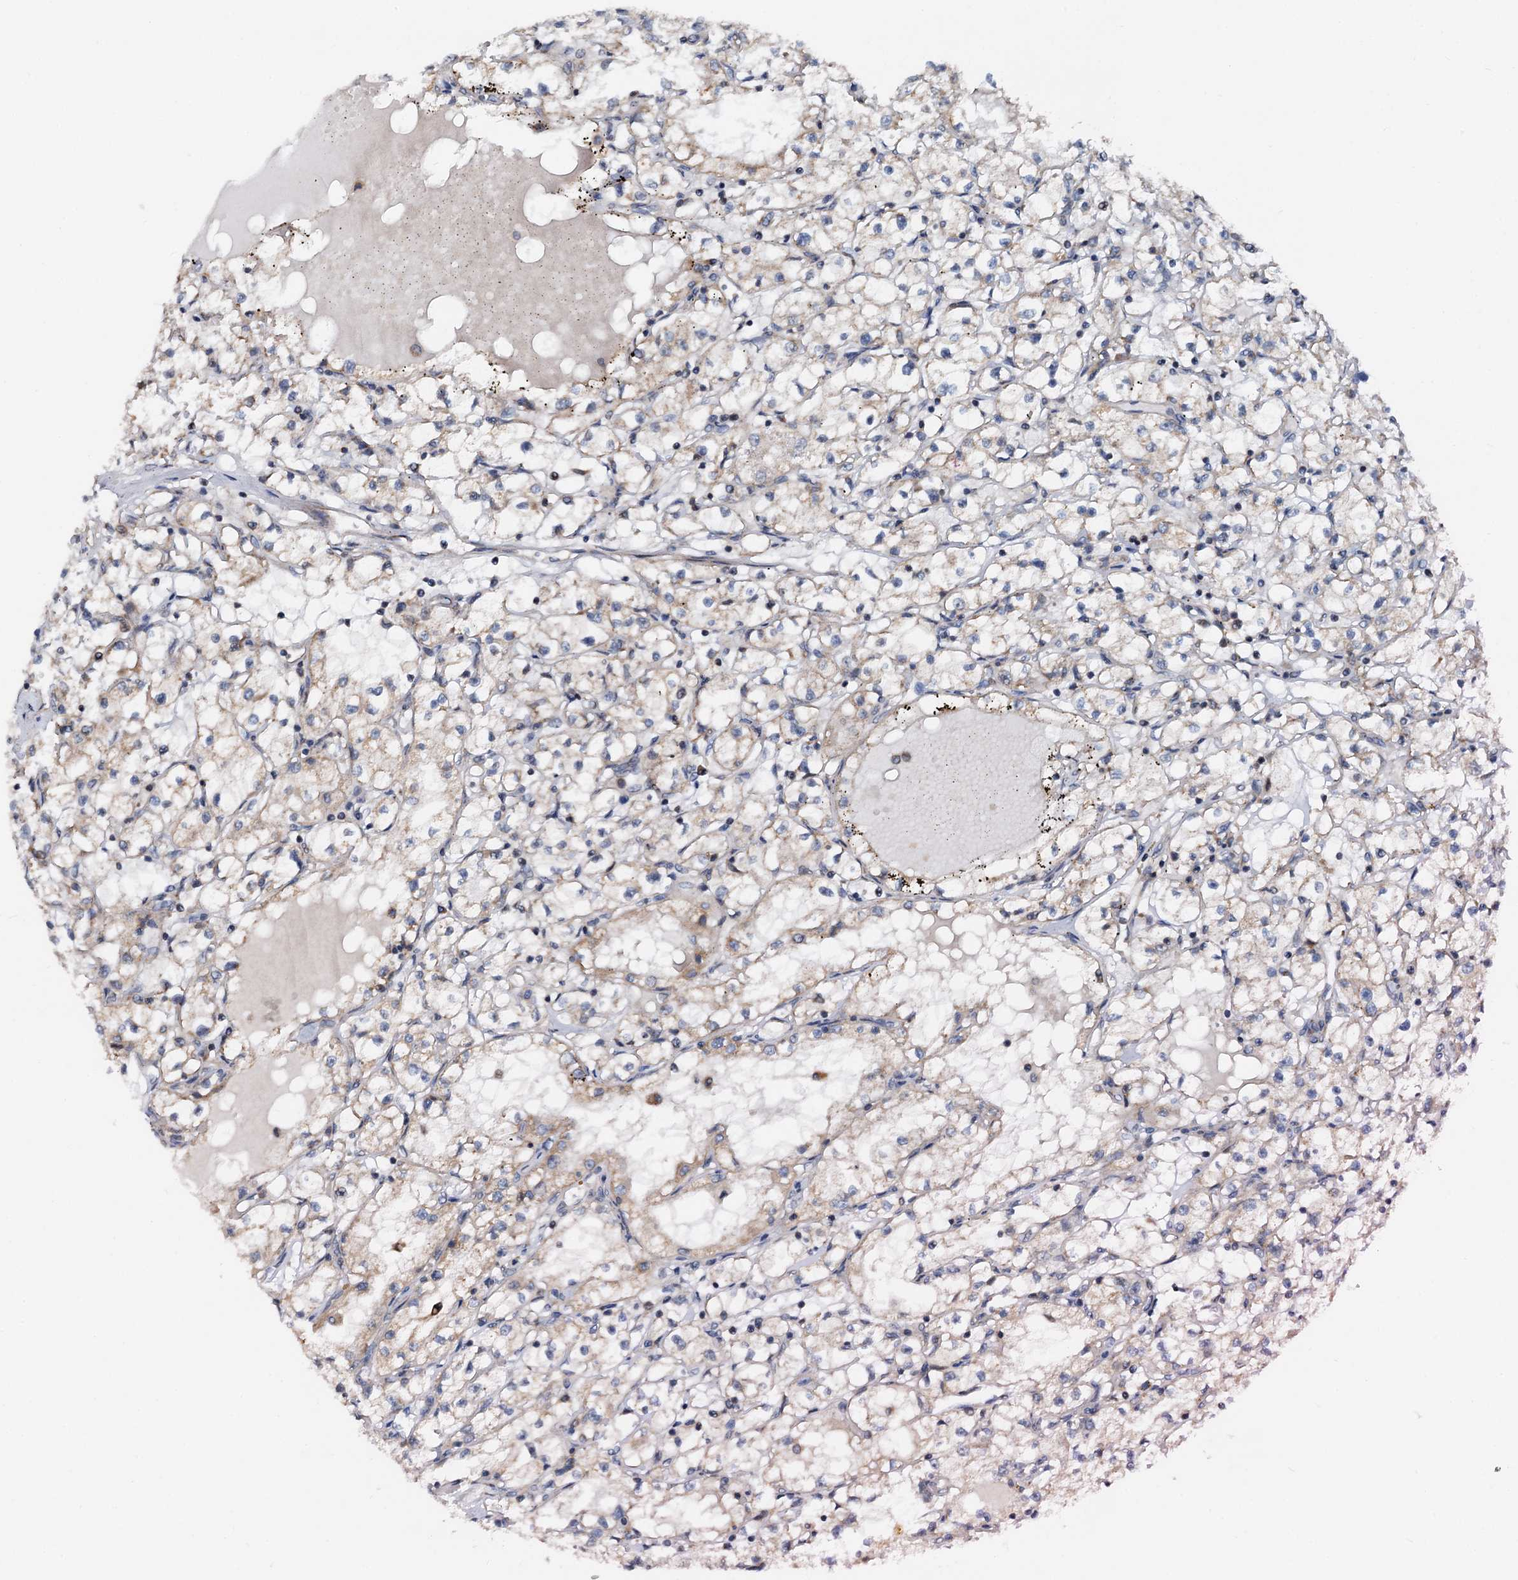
{"staining": {"intensity": "weak", "quantity": "25%-75%", "location": "cytoplasmic/membranous"}, "tissue": "renal cancer", "cell_type": "Tumor cells", "image_type": "cancer", "snomed": [{"axis": "morphology", "description": "Adenocarcinoma, NOS"}, {"axis": "topography", "description": "Kidney"}], "caption": "This is an image of immunohistochemistry staining of renal adenocarcinoma, which shows weak staining in the cytoplasmic/membranous of tumor cells.", "gene": "MCMBP", "patient": {"sex": "male", "age": 56}}